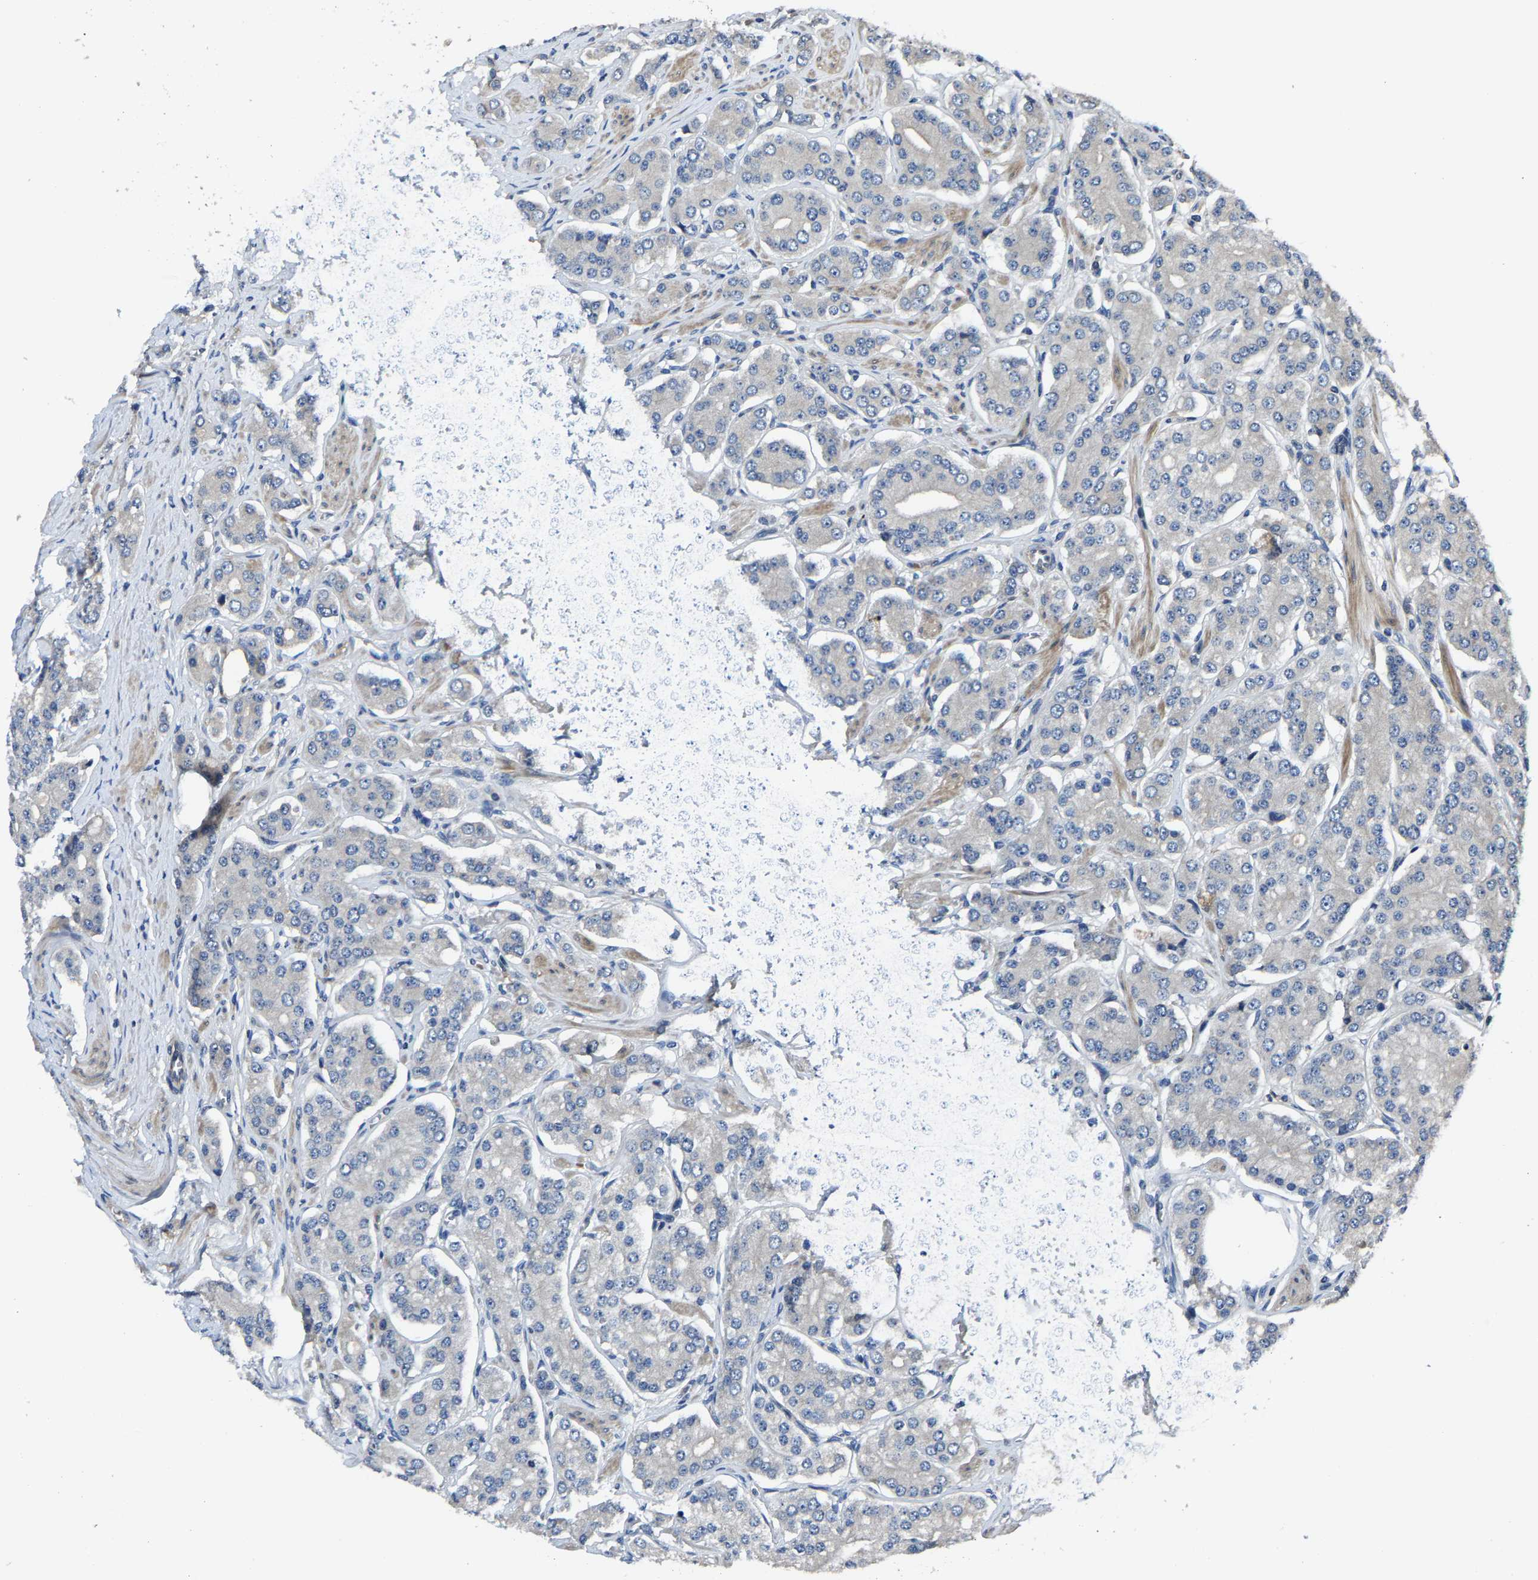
{"staining": {"intensity": "negative", "quantity": "none", "location": "none"}, "tissue": "prostate cancer", "cell_type": "Tumor cells", "image_type": "cancer", "snomed": [{"axis": "morphology", "description": "Adenocarcinoma, Low grade"}, {"axis": "topography", "description": "Prostate"}], "caption": "The histopathology image exhibits no significant expression in tumor cells of prostate cancer.", "gene": "AGBL3", "patient": {"sex": "male", "age": 69}}